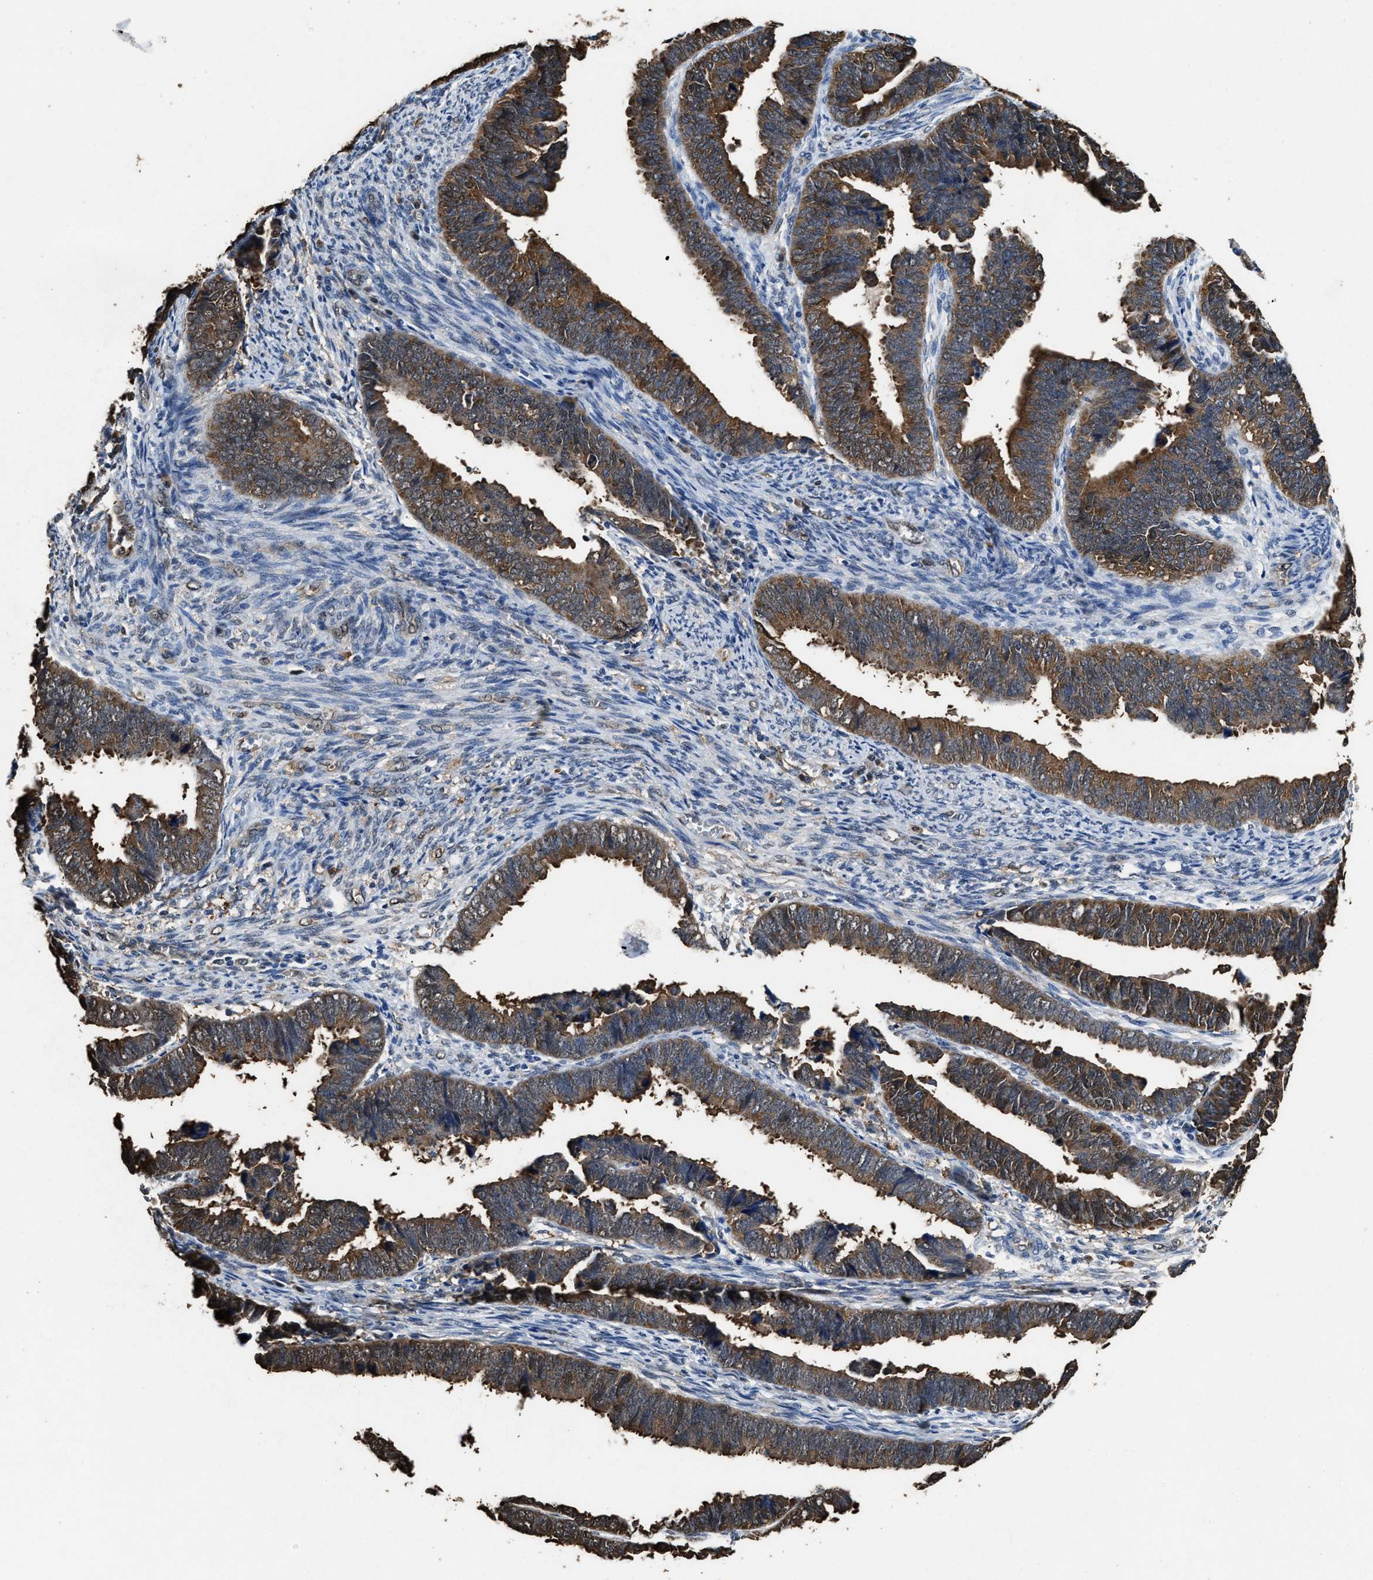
{"staining": {"intensity": "moderate", "quantity": ">75%", "location": "cytoplasmic/membranous,nuclear"}, "tissue": "endometrial cancer", "cell_type": "Tumor cells", "image_type": "cancer", "snomed": [{"axis": "morphology", "description": "Adenocarcinoma, NOS"}, {"axis": "topography", "description": "Endometrium"}], "caption": "Endometrial cancer (adenocarcinoma) stained for a protein (brown) displays moderate cytoplasmic/membranous and nuclear positive expression in approximately >75% of tumor cells.", "gene": "YWHAE", "patient": {"sex": "female", "age": 75}}